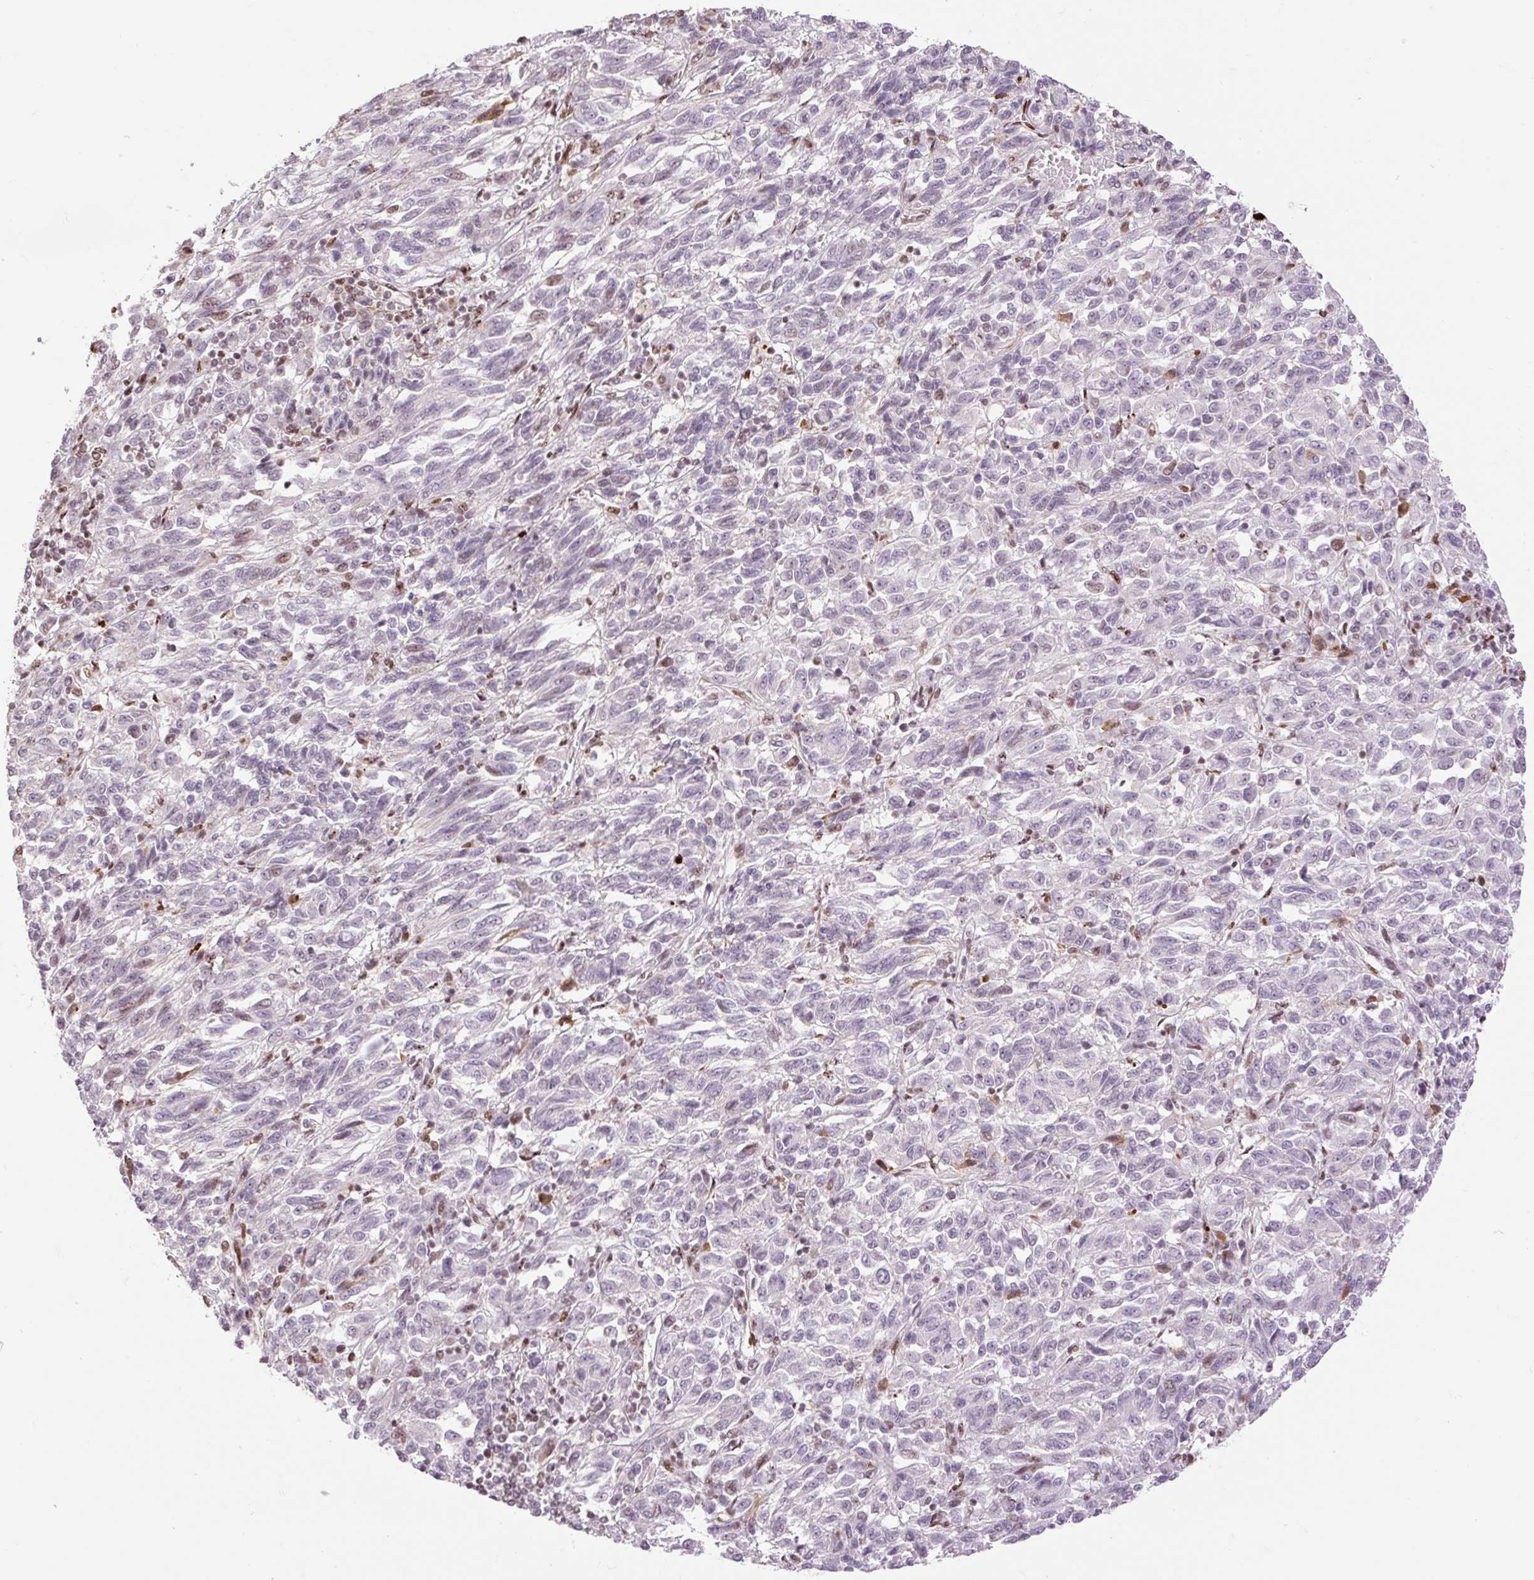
{"staining": {"intensity": "negative", "quantity": "none", "location": "none"}, "tissue": "melanoma", "cell_type": "Tumor cells", "image_type": "cancer", "snomed": [{"axis": "morphology", "description": "Malignant melanoma, Metastatic site"}, {"axis": "topography", "description": "Lung"}], "caption": "Malignant melanoma (metastatic site) was stained to show a protein in brown. There is no significant staining in tumor cells.", "gene": "RIPPLY3", "patient": {"sex": "male", "age": 64}}